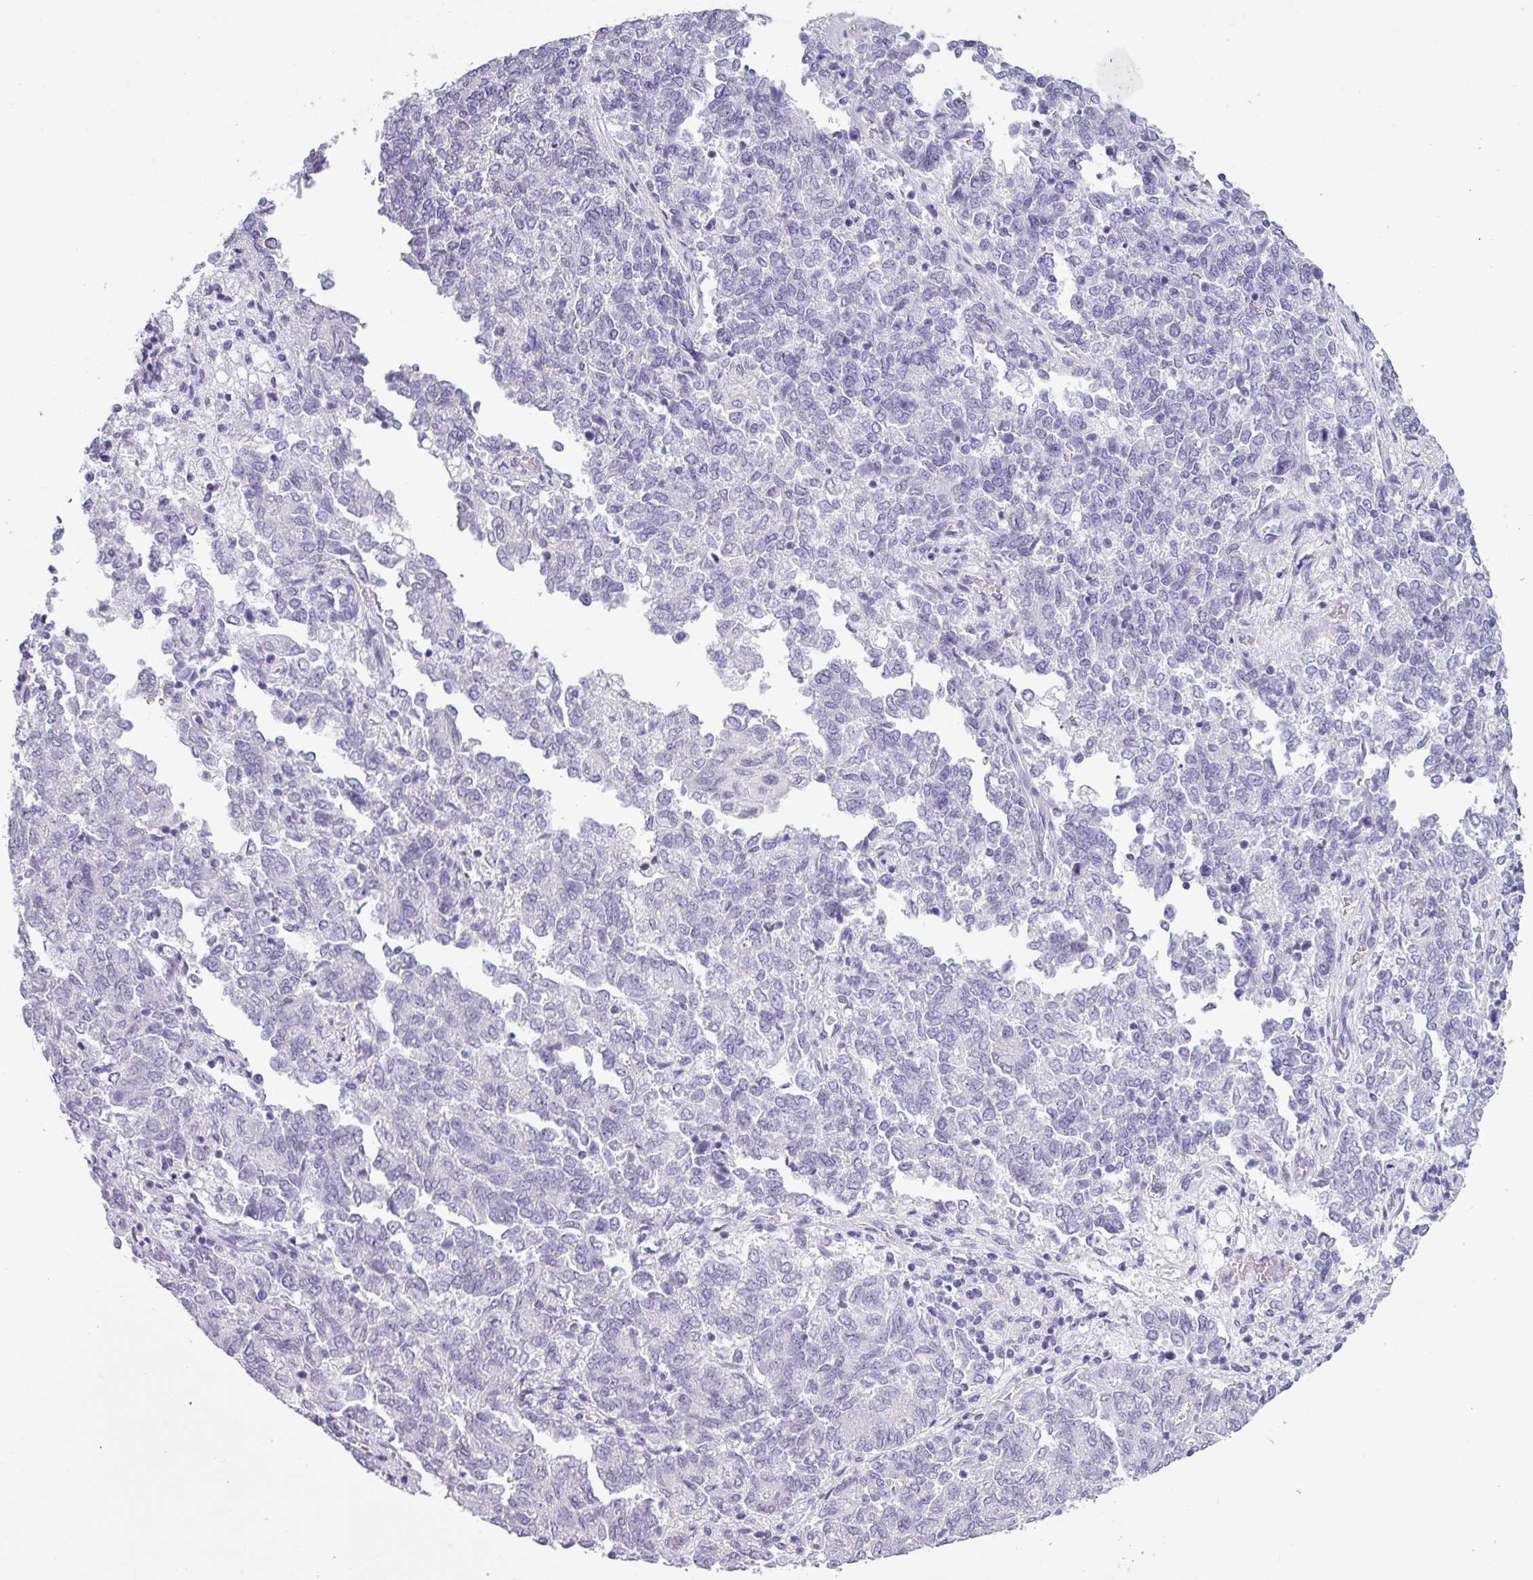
{"staining": {"intensity": "negative", "quantity": "none", "location": "none"}, "tissue": "endometrial cancer", "cell_type": "Tumor cells", "image_type": "cancer", "snomed": [{"axis": "morphology", "description": "Adenocarcinoma, NOS"}, {"axis": "topography", "description": "Endometrium"}], "caption": "Tumor cells show no significant staining in endometrial adenocarcinoma. (Stains: DAB immunohistochemistry (IHC) with hematoxylin counter stain, Microscopy: brightfield microscopy at high magnification).", "gene": "SRGAP1", "patient": {"sex": "female", "age": 80}}